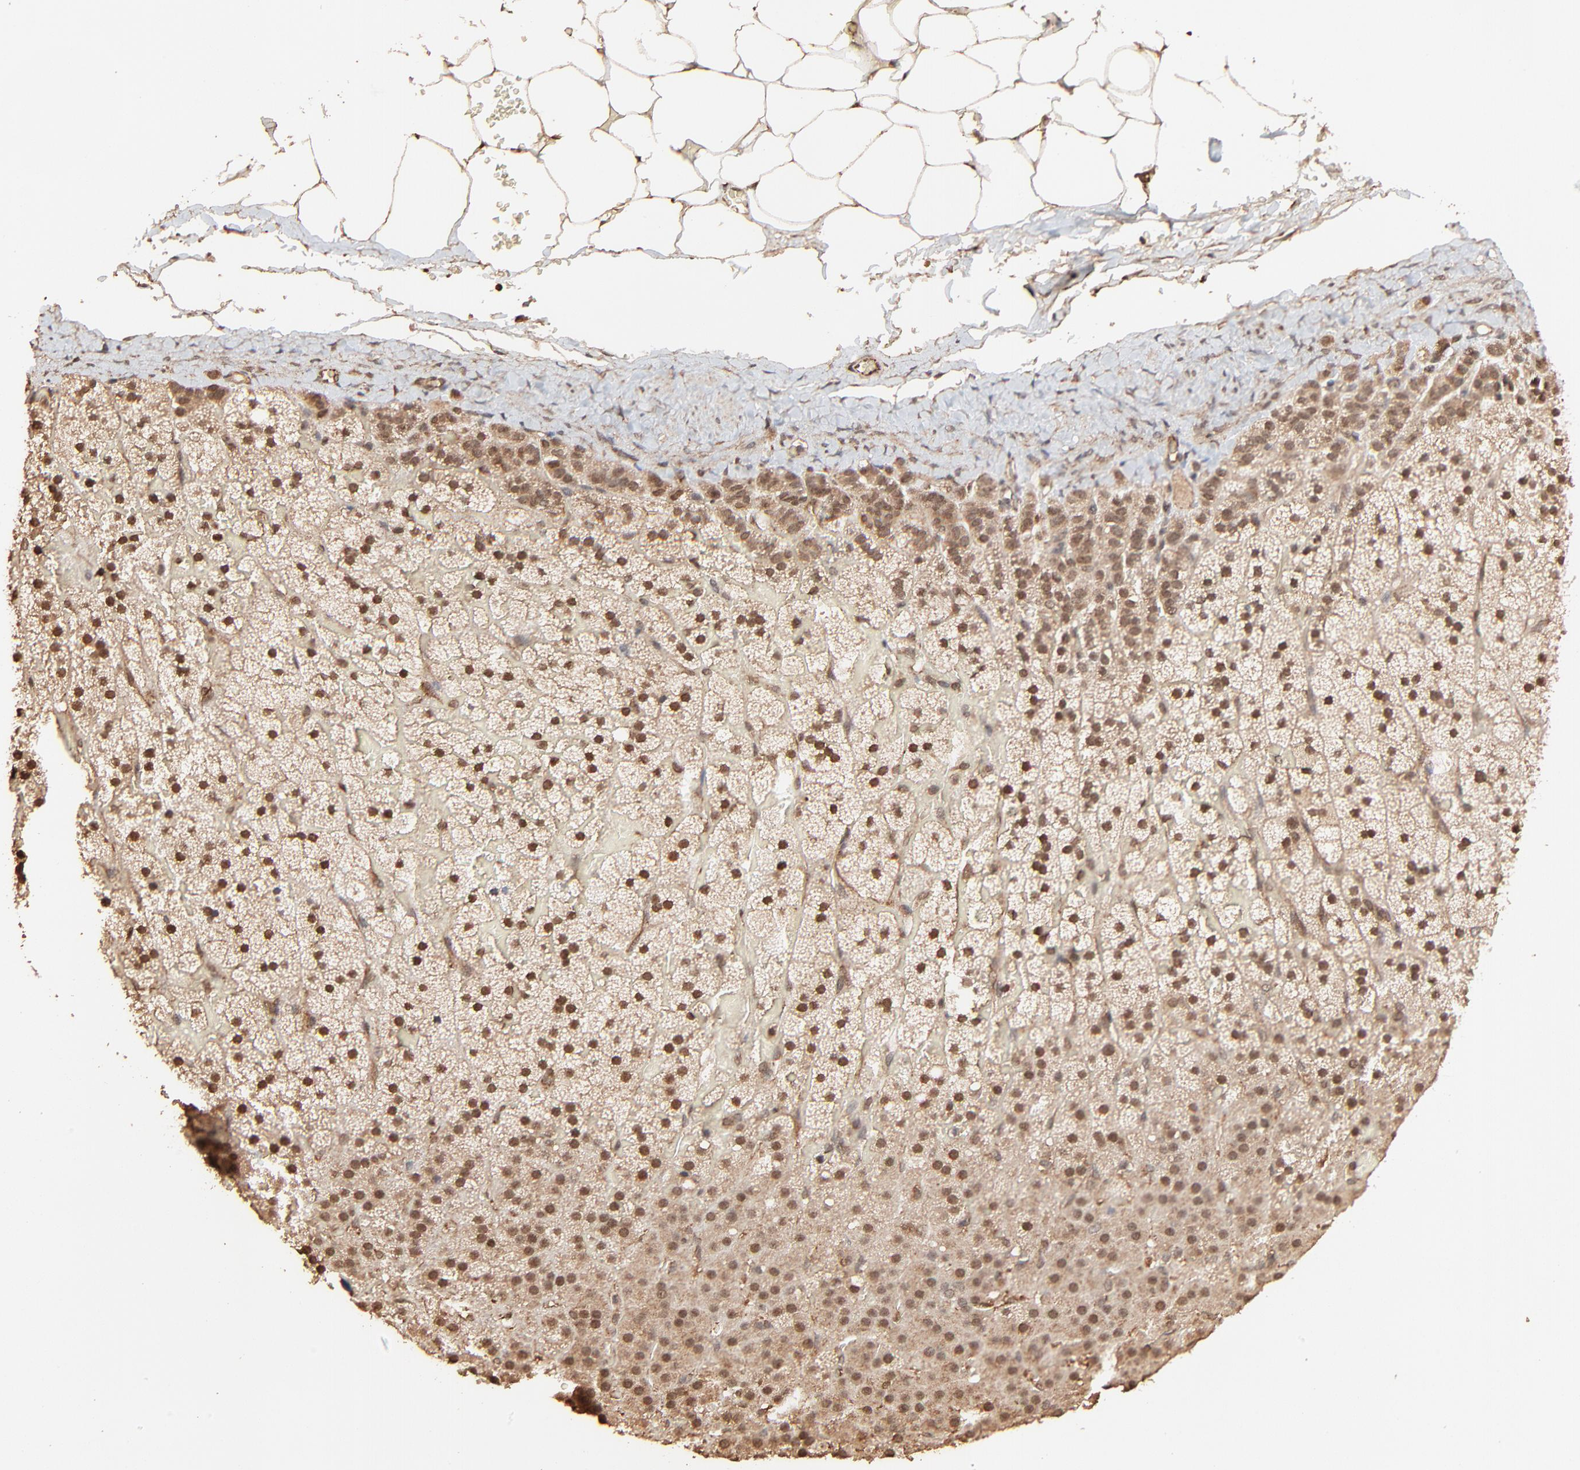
{"staining": {"intensity": "weak", "quantity": ">75%", "location": "cytoplasmic/membranous,nuclear"}, "tissue": "adrenal gland", "cell_type": "Glandular cells", "image_type": "normal", "snomed": [{"axis": "morphology", "description": "Normal tissue, NOS"}, {"axis": "topography", "description": "Adrenal gland"}], "caption": "Adrenal gland stained with immunohistochemistry (IHC) demonstrates weak cytoplasmic/membranous,nuclear staining in about >75% of glandular cells. (Stains: DAB (3,3'-diaminobenzidine) in brown, nuclei in blue, Microscopy: brightfield microscopy at high magnification).", "gene": "FAM227A", "patient": {"sex": "male", "age": 35}}